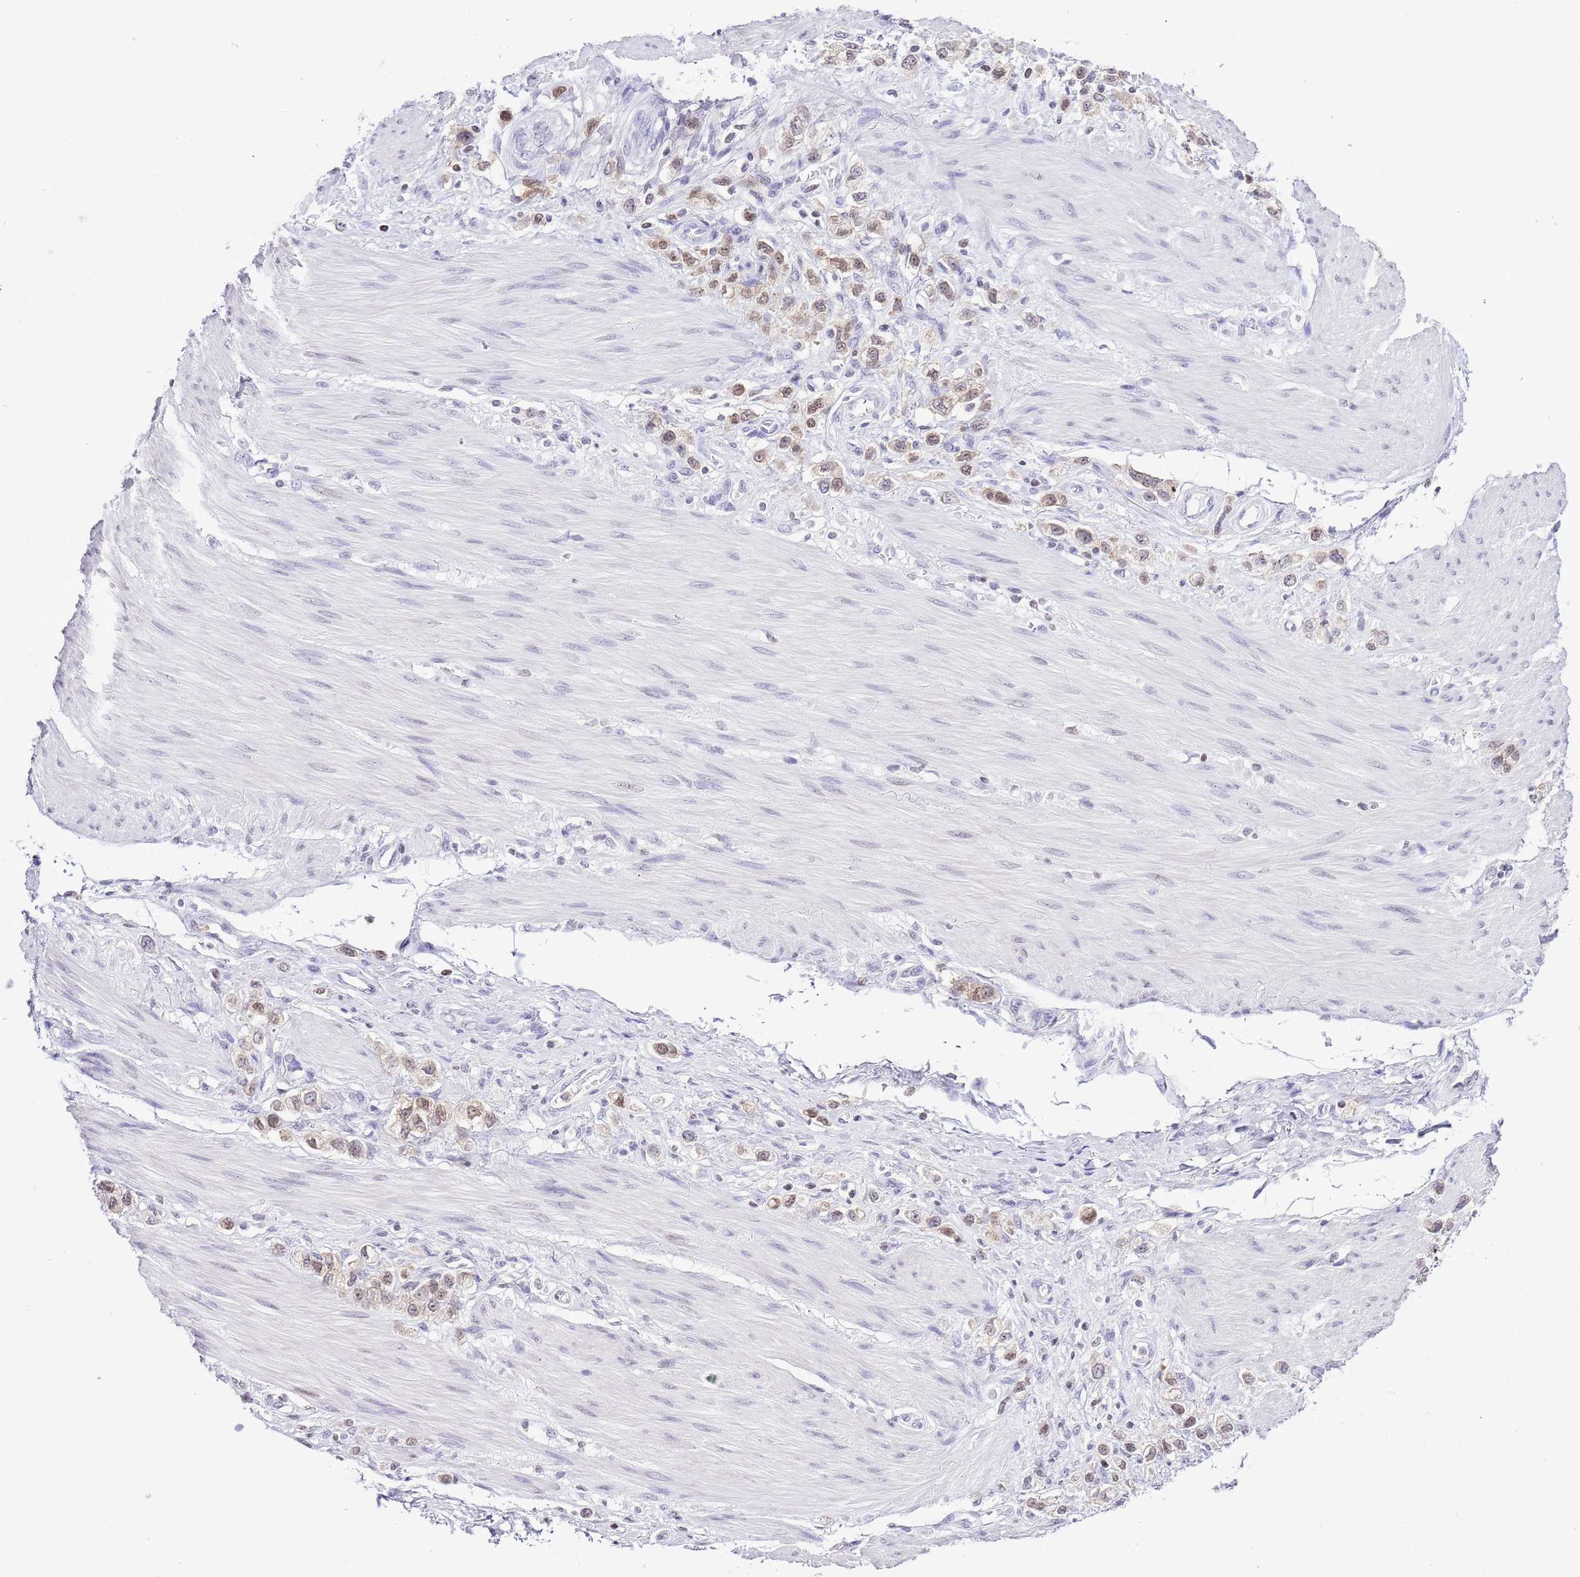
{"staining": {"intensity": "moderate", "quantity": ">75%", "location": "nuclear"}, "tissue": "stomach cancer", "cell_type": "Tumor cells", "image_type": "cancer", "snomed": [{"axis": "morphology", "description": "Adenocarcinoma, NOS"}, {"axis": "topography", "description": "Stomach"}], "caption": "There is medium levels of moderate nuclear positivity in tumor cells of adenocarcinoma (stomach), as demonstrated by immunohistochemical staining (brown color).", "gene": "PRR15", "patient": {"sex": "female", "age": 65}}